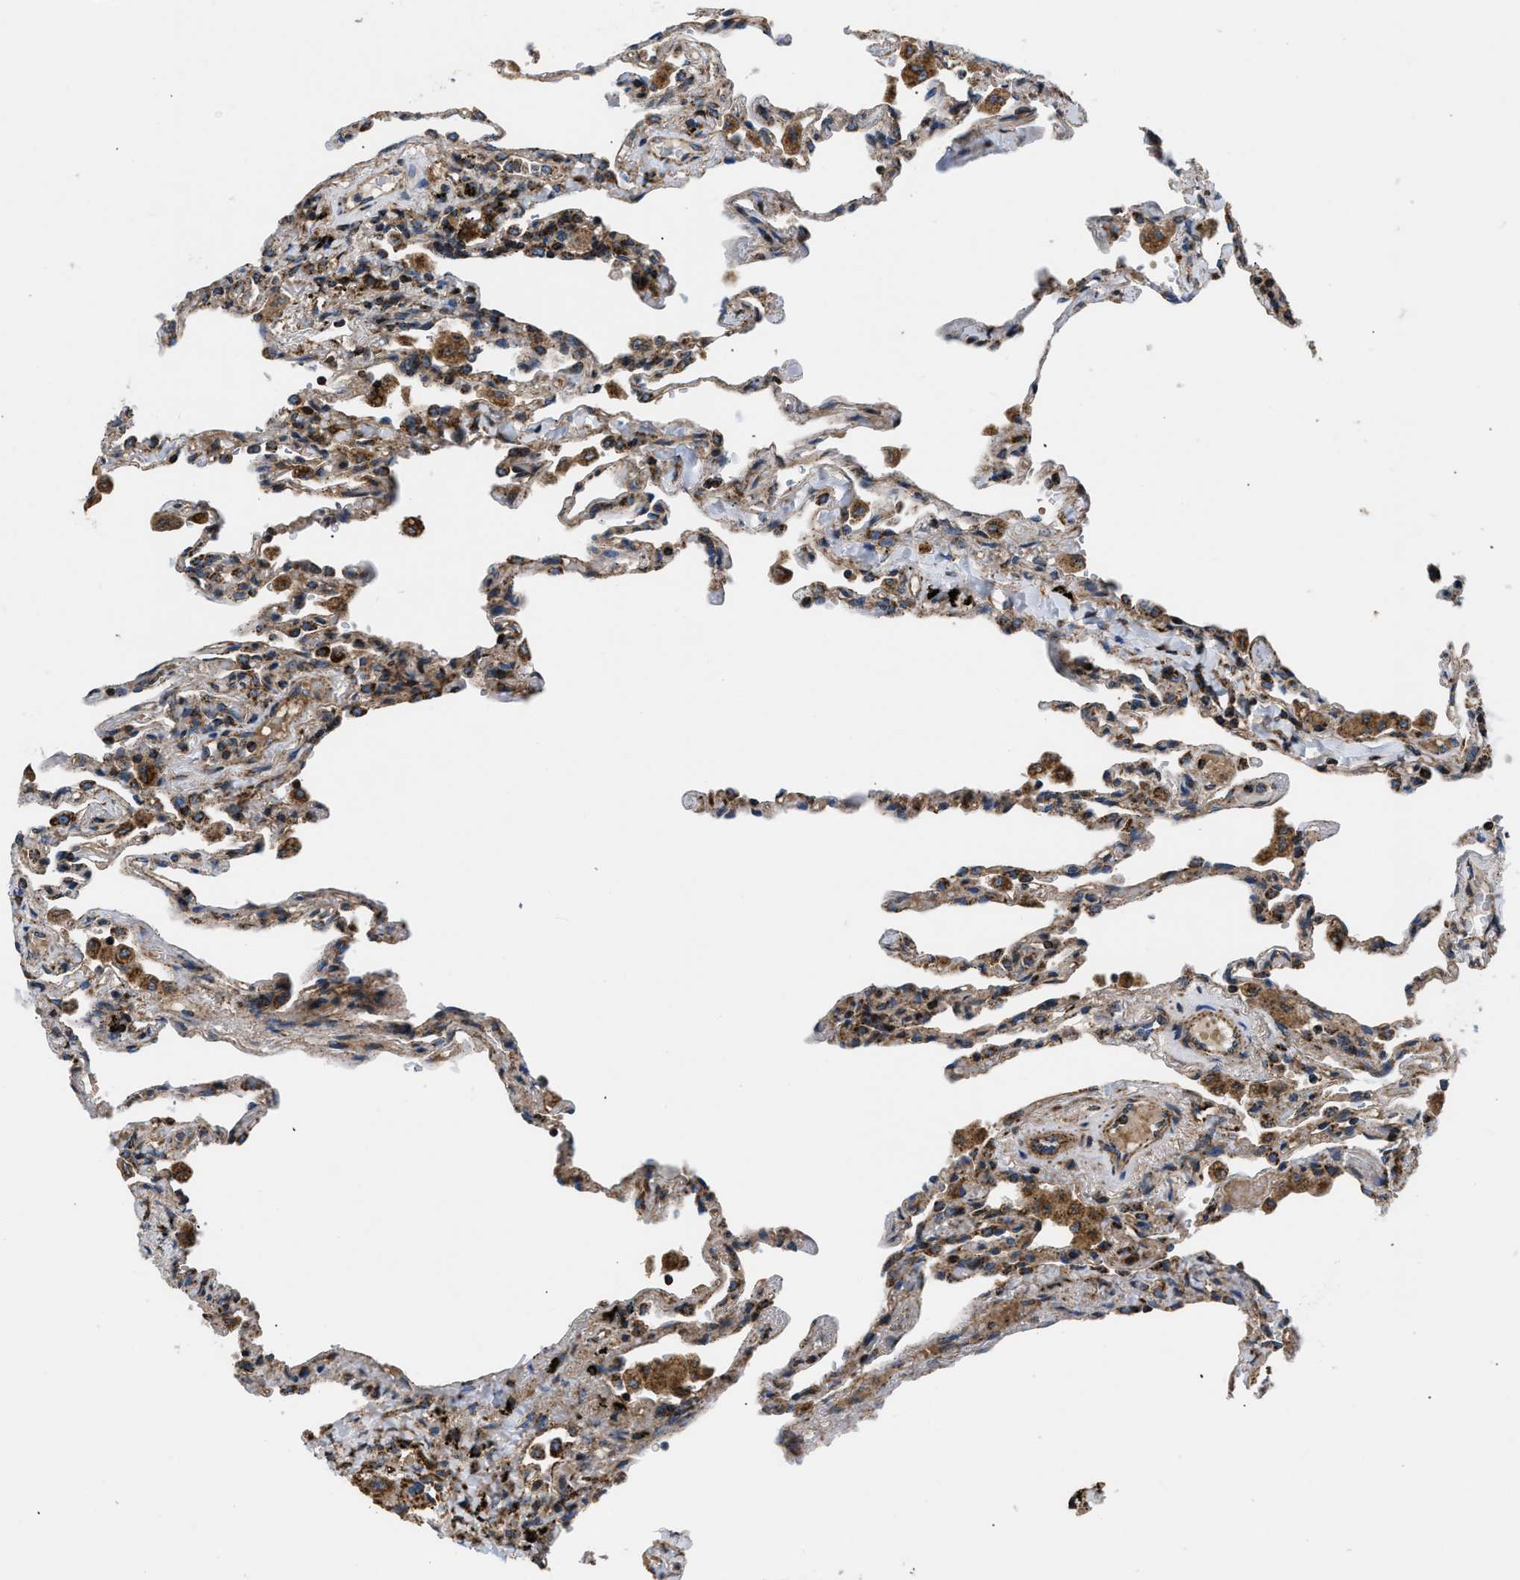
{"staining": {"intensity": "strong", "quantity": "25%-75%", "location": "cytoplasmic/membranous"}, "tissue": "lung", "cell_type": "Alveolar cells", "image_type": "normal", "snomed": [{"axis": "morphology", "description": "Normal tissue, NOS"}, {"axis": "topography", "description": "Lung"}], "caption": "Human lung stained for a protein (brown) exhibits strong cytoplasmic/membranous positive positivity in approximately 25%-75% of alveolar cells.", "gene": "OPTN", "patient": {"sex": "male", "age": 59}}